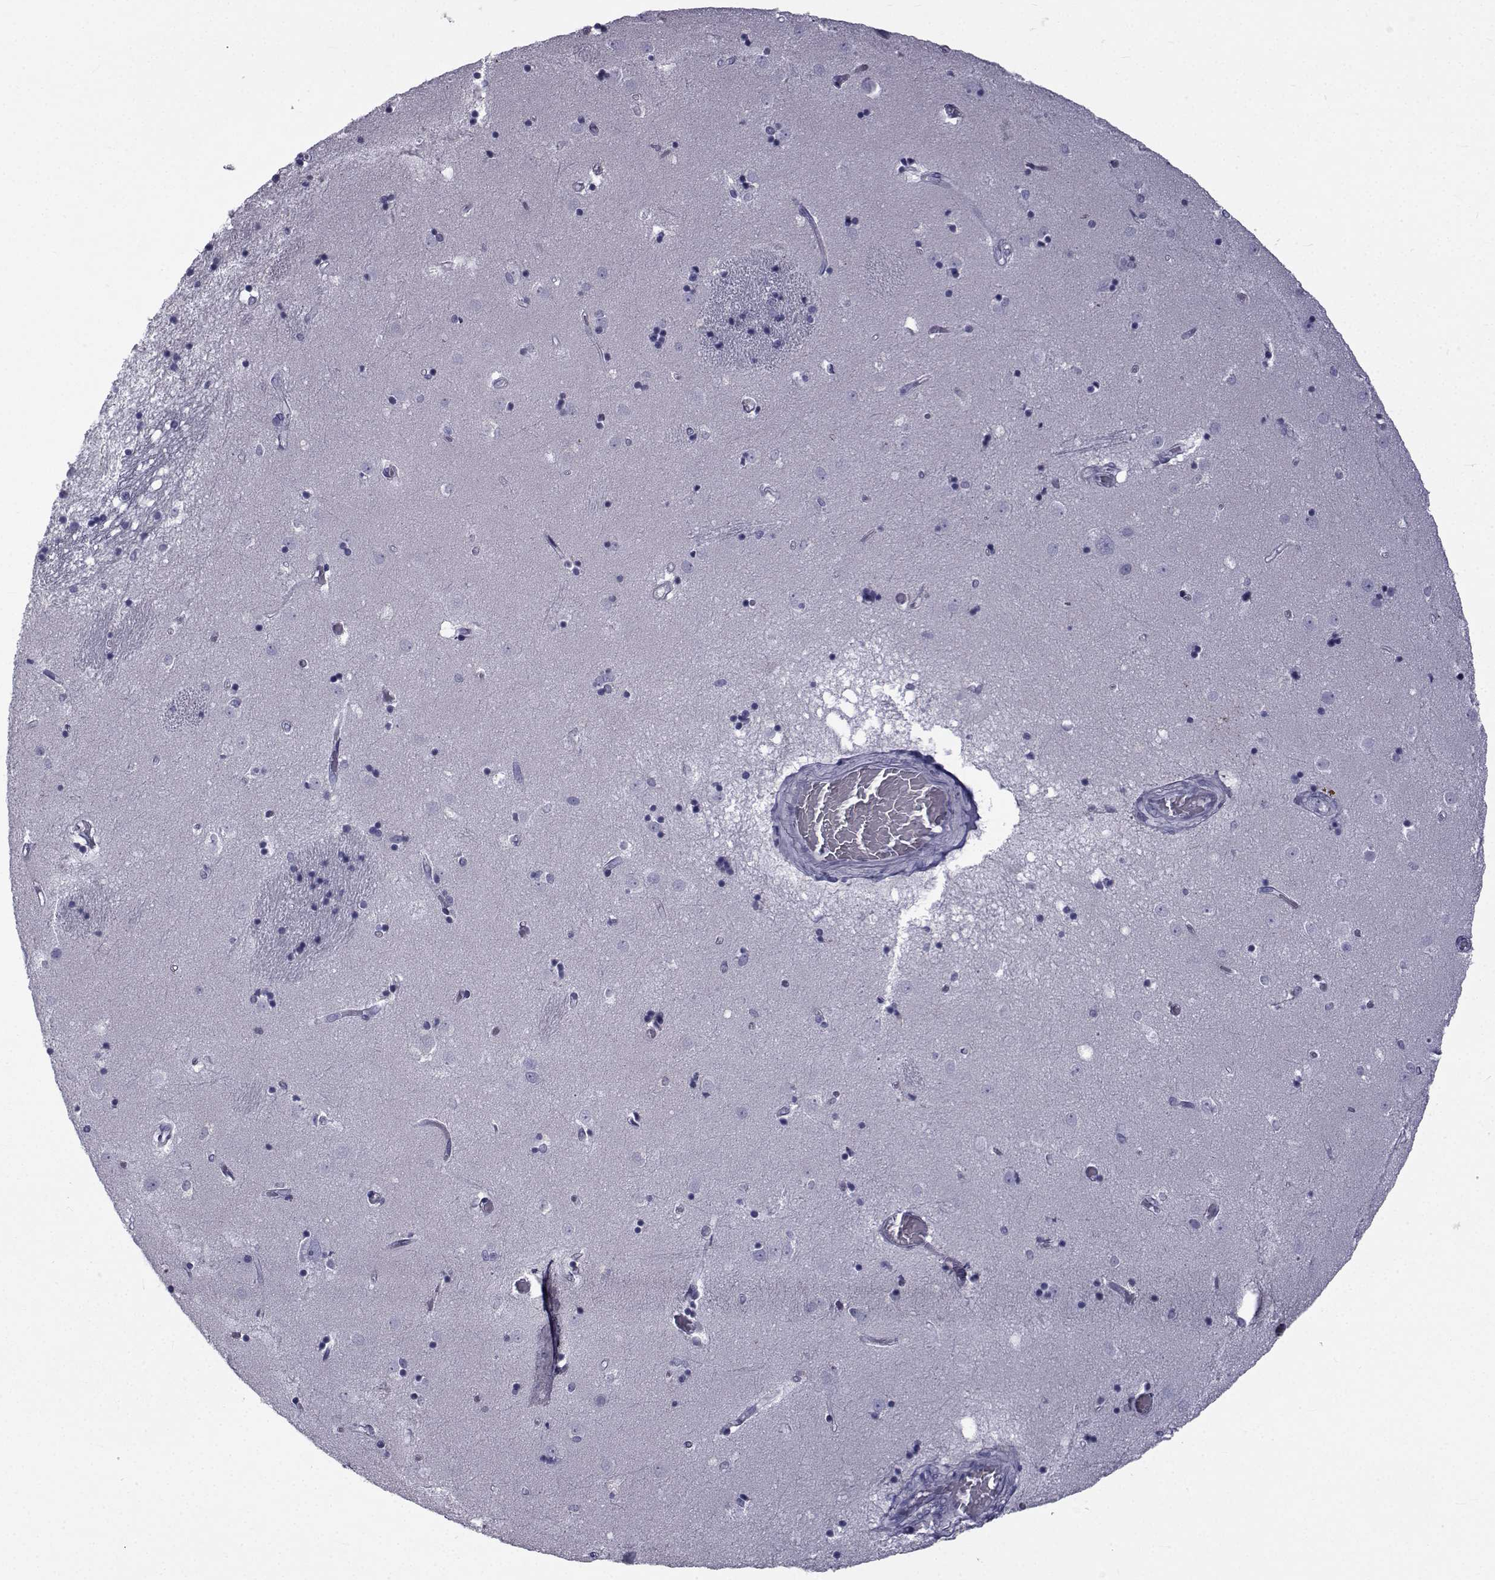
{"staining": {"intensity": "negative", "quantity": "none", "location": "none"}, "tissue": "caudate", "cell_type": "Glial cells", "image_type": "normal", "snomed": [{"axis": "morphology", "description": "Normal tissue, NOS"}, {"axis": "topography", "description": "Lateral ventricle wall"}], "caption": "This is an immunohistochemistry micrograph of normal human caudate. There is no staining in glial cells.", "gene": "FDXR", "patient": {"sex": "male", "age": 54}}